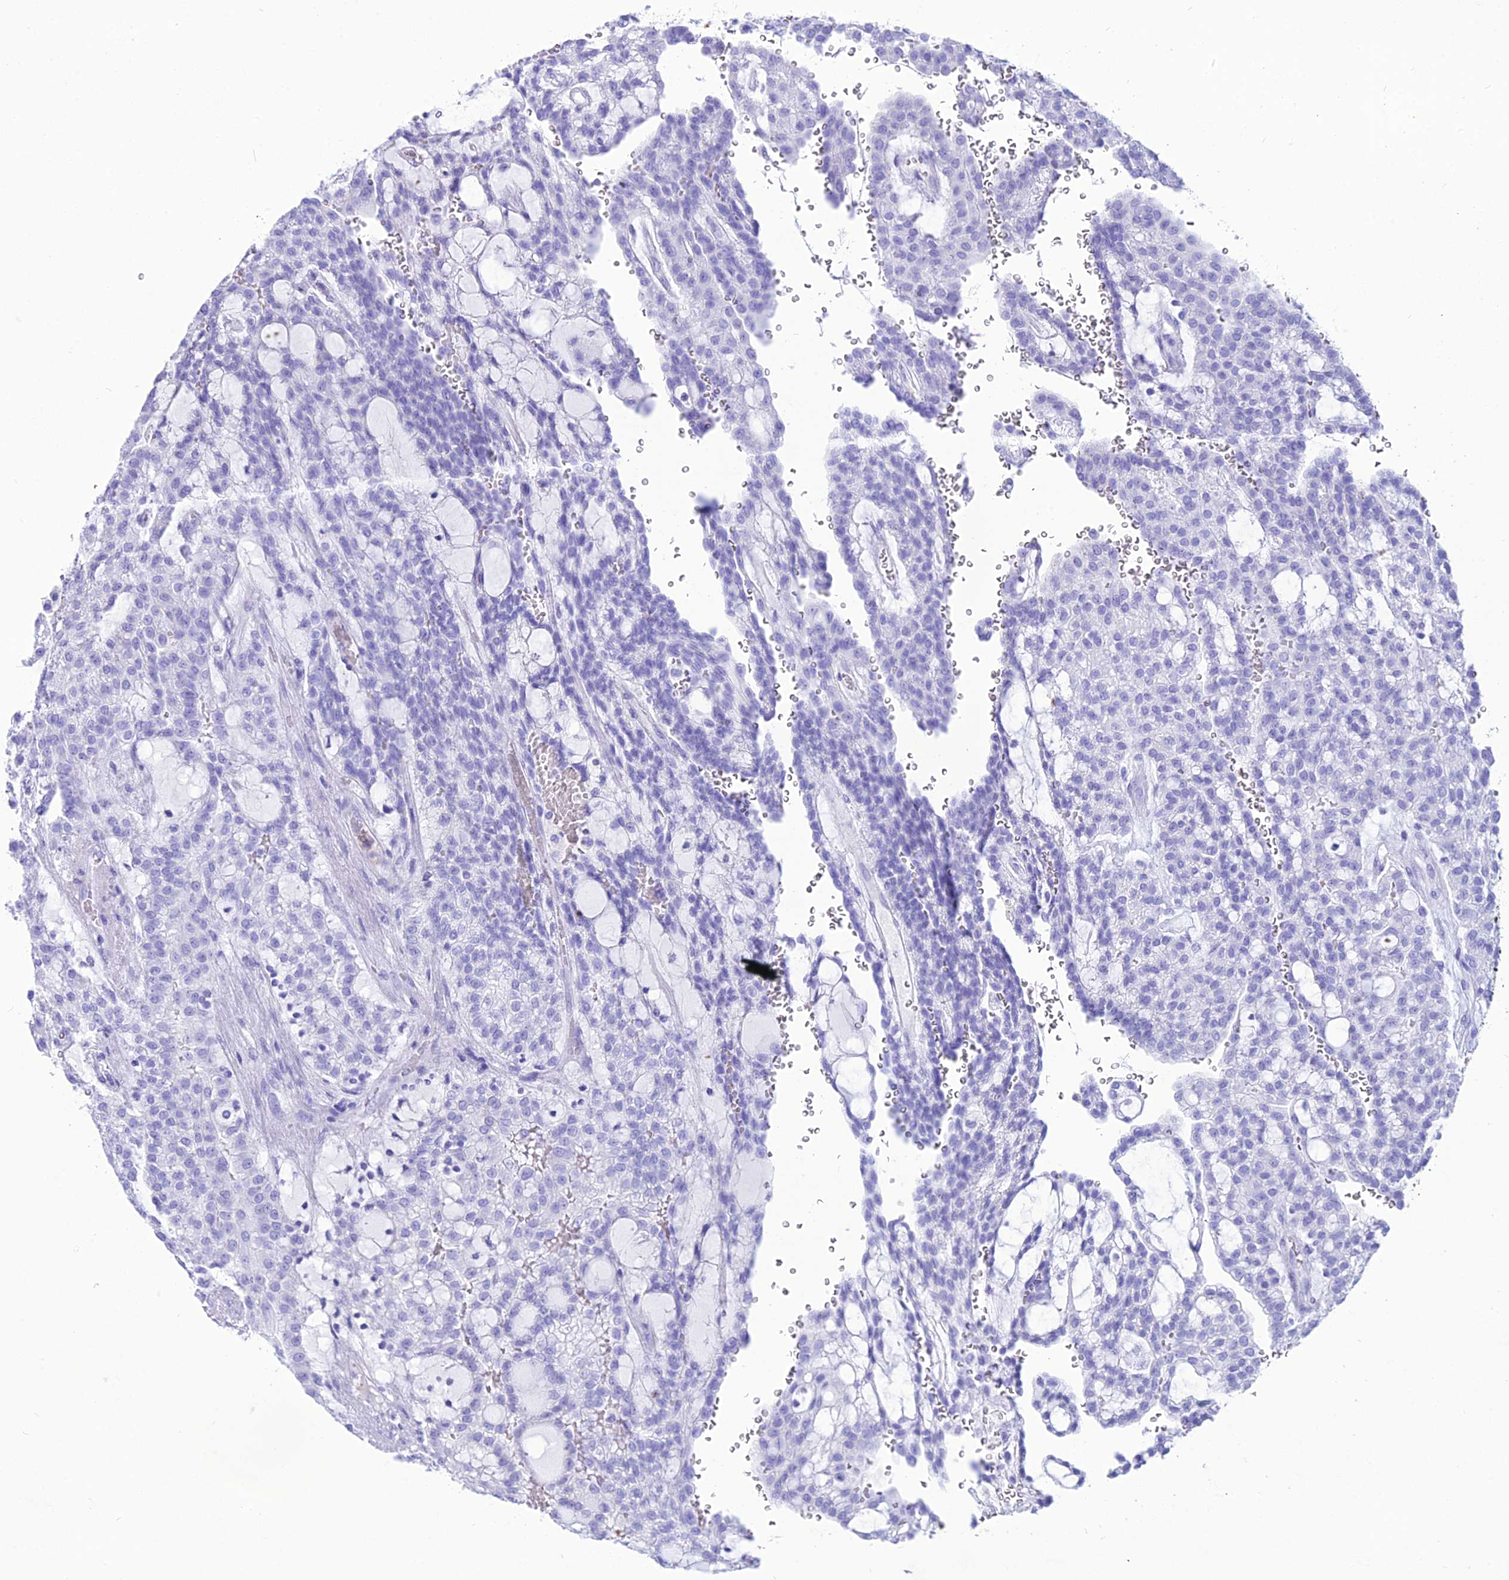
{"staining": {"intensity": "negative", "quantity": "none", "location": "none"}, "tissue": "renal cancer", "cell_type": "Tumor cells", "image_type": "cancer", "snomed": [{"axis": "morphology", "description": "Adenocarcinoma, NOS"}, {"axis": "topography", "description": "Kidney"}], "caption": "Human adenocarcinoma (renal) stained for a protein using immunohistochemistry (IHC) displays no staining in tumor cells.", "gene": "PNMA5", "patient": {"sex": "male", "age": 63}}